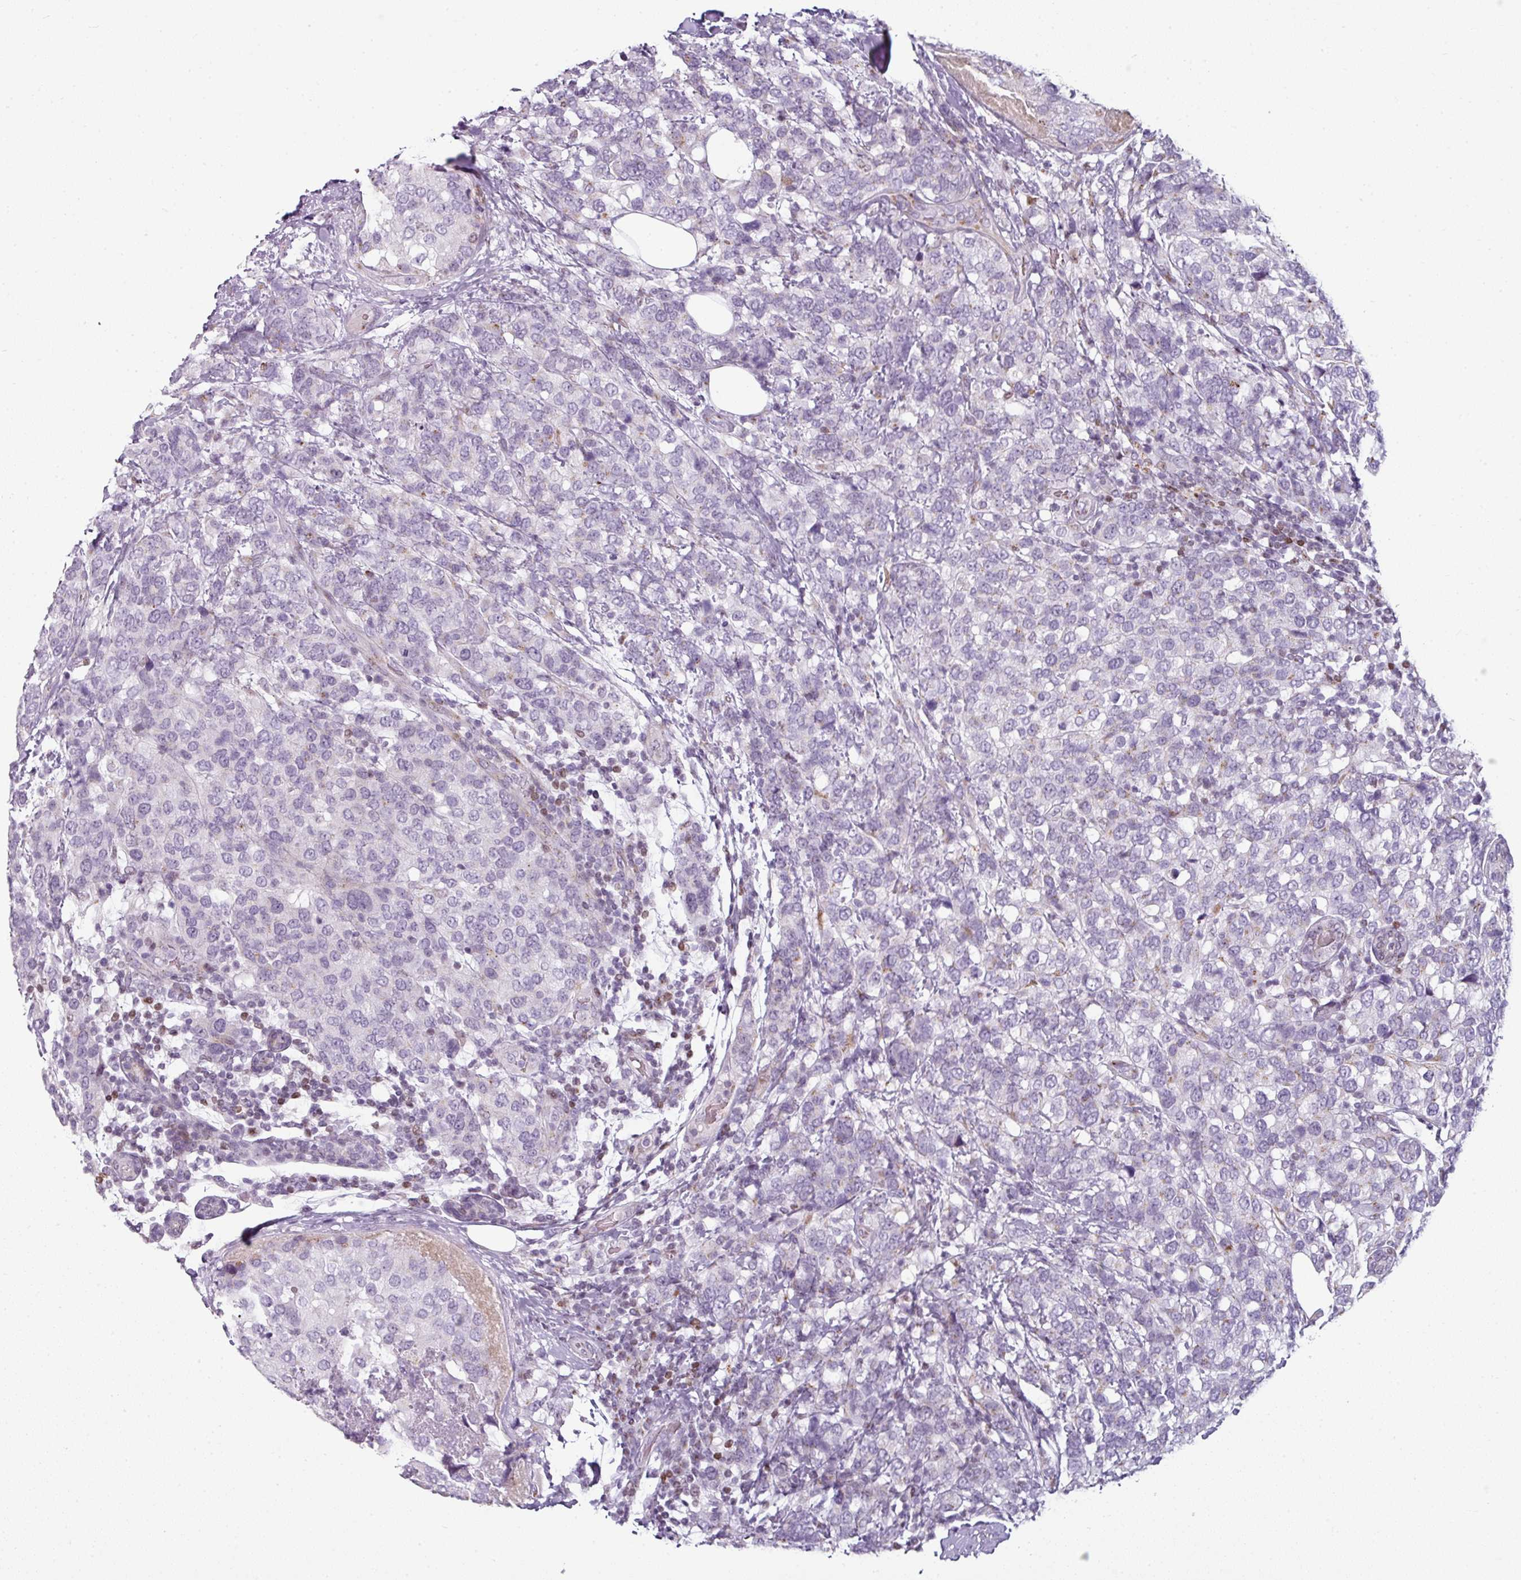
{"staining": {"intensity": "negative", "quantity": "none", "location": "none"}, "tissue": "breast cancer", "cell_type": "Tumor cells", "image_type": "cancer", "snomed": [{"axis": "morphology", "description": "Lobular carcinoma"}, {"axis": "topography", "description": "Breast"}], "caption": "Immunohistochemical staining of human lobular carcinoma (breast) exhibits no significant positivity in tumor cells.", "gene": "SYT8", "patient": {"sex": "female", "age": 59}}